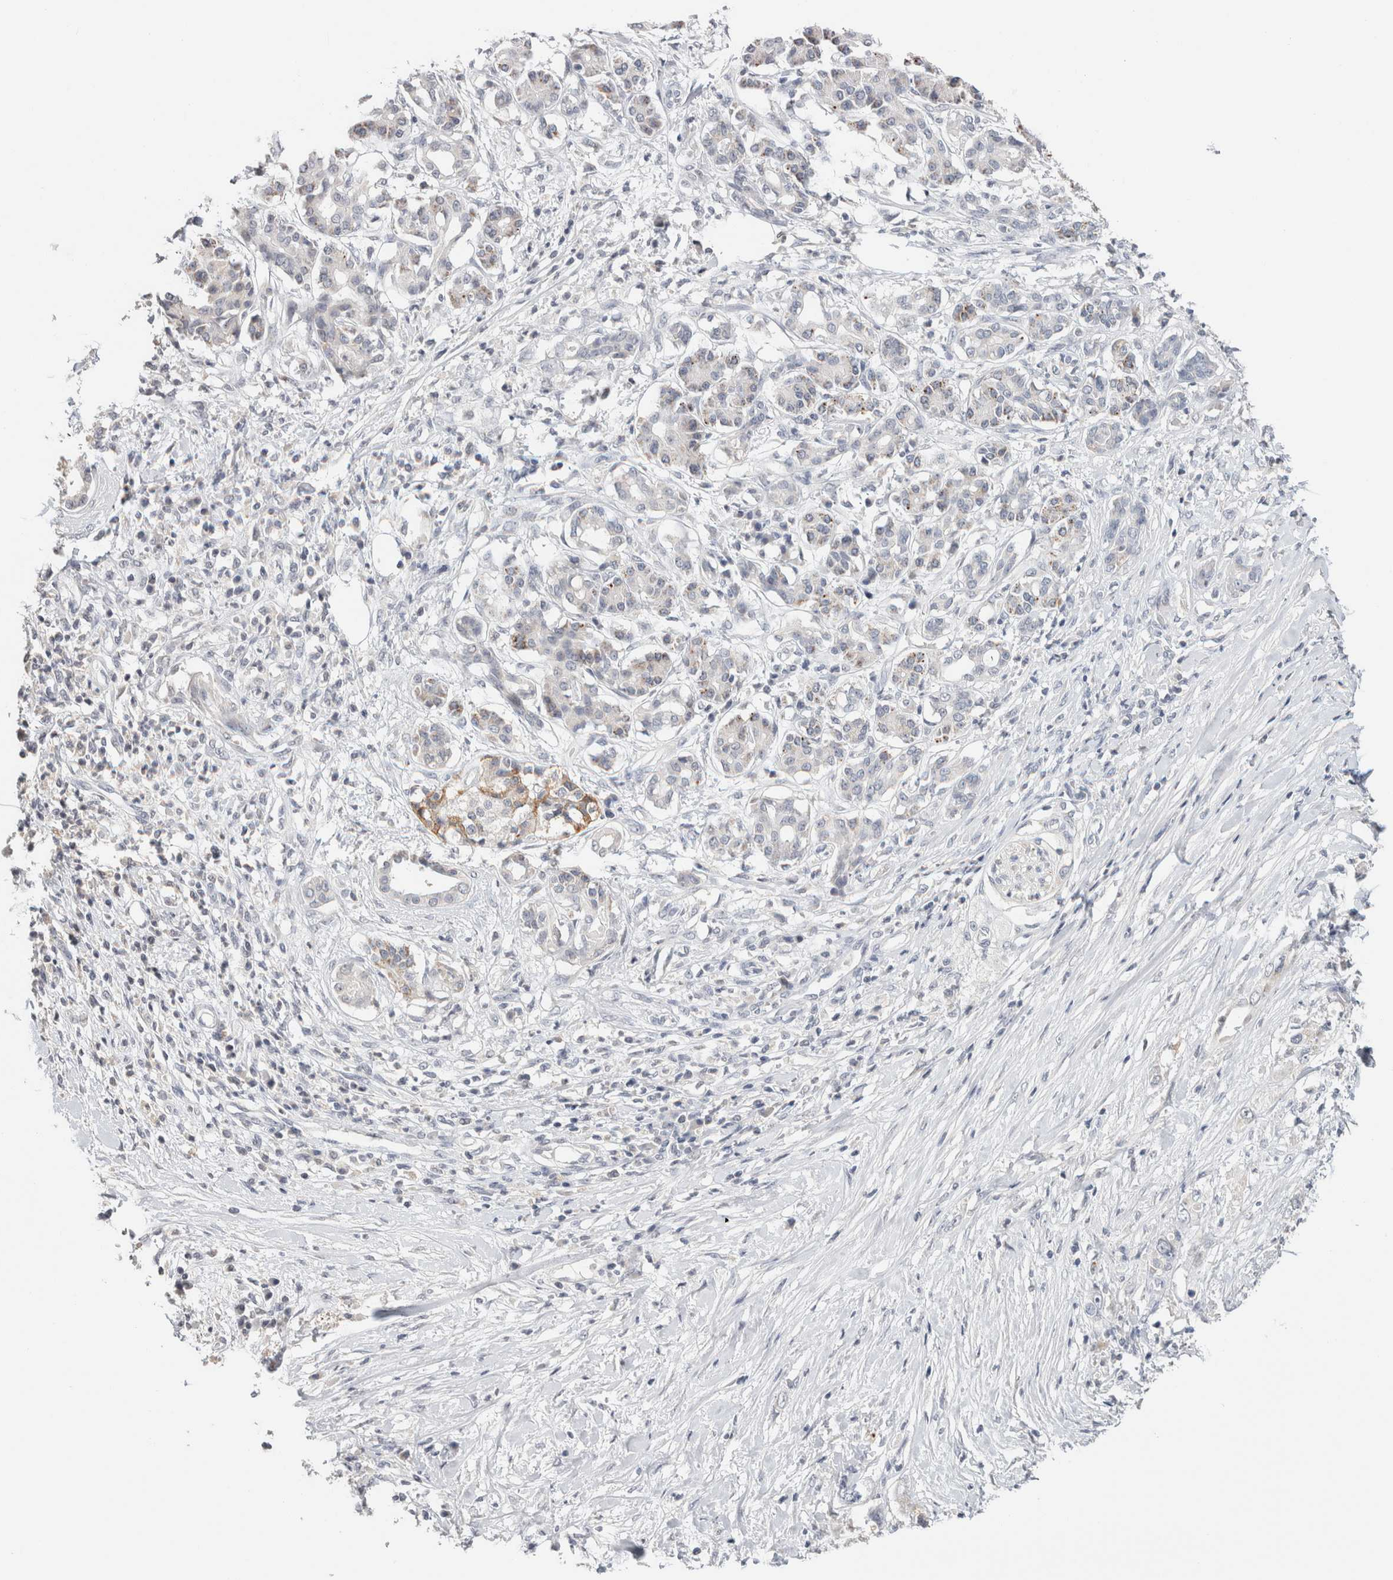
{"staining": {"intensity": "negative", "quantity": "none", "location": "none"}, "tissue": "pancreatic cancer", "cell_type": "Tumor cells", "image_type": "cancer", "snomed": [{"axis": "morphology", "description": "Adenocarcinoma, NOS"}, {"axis": "topography", "description": "Pancreas"}], "caption": "Immunohistochemical staining of human pancreatic adenocarcinoma exhibits no significant expression in tumor cells.", "gene": "CRAT", "patient": {"sex": "female", "age": 56}}